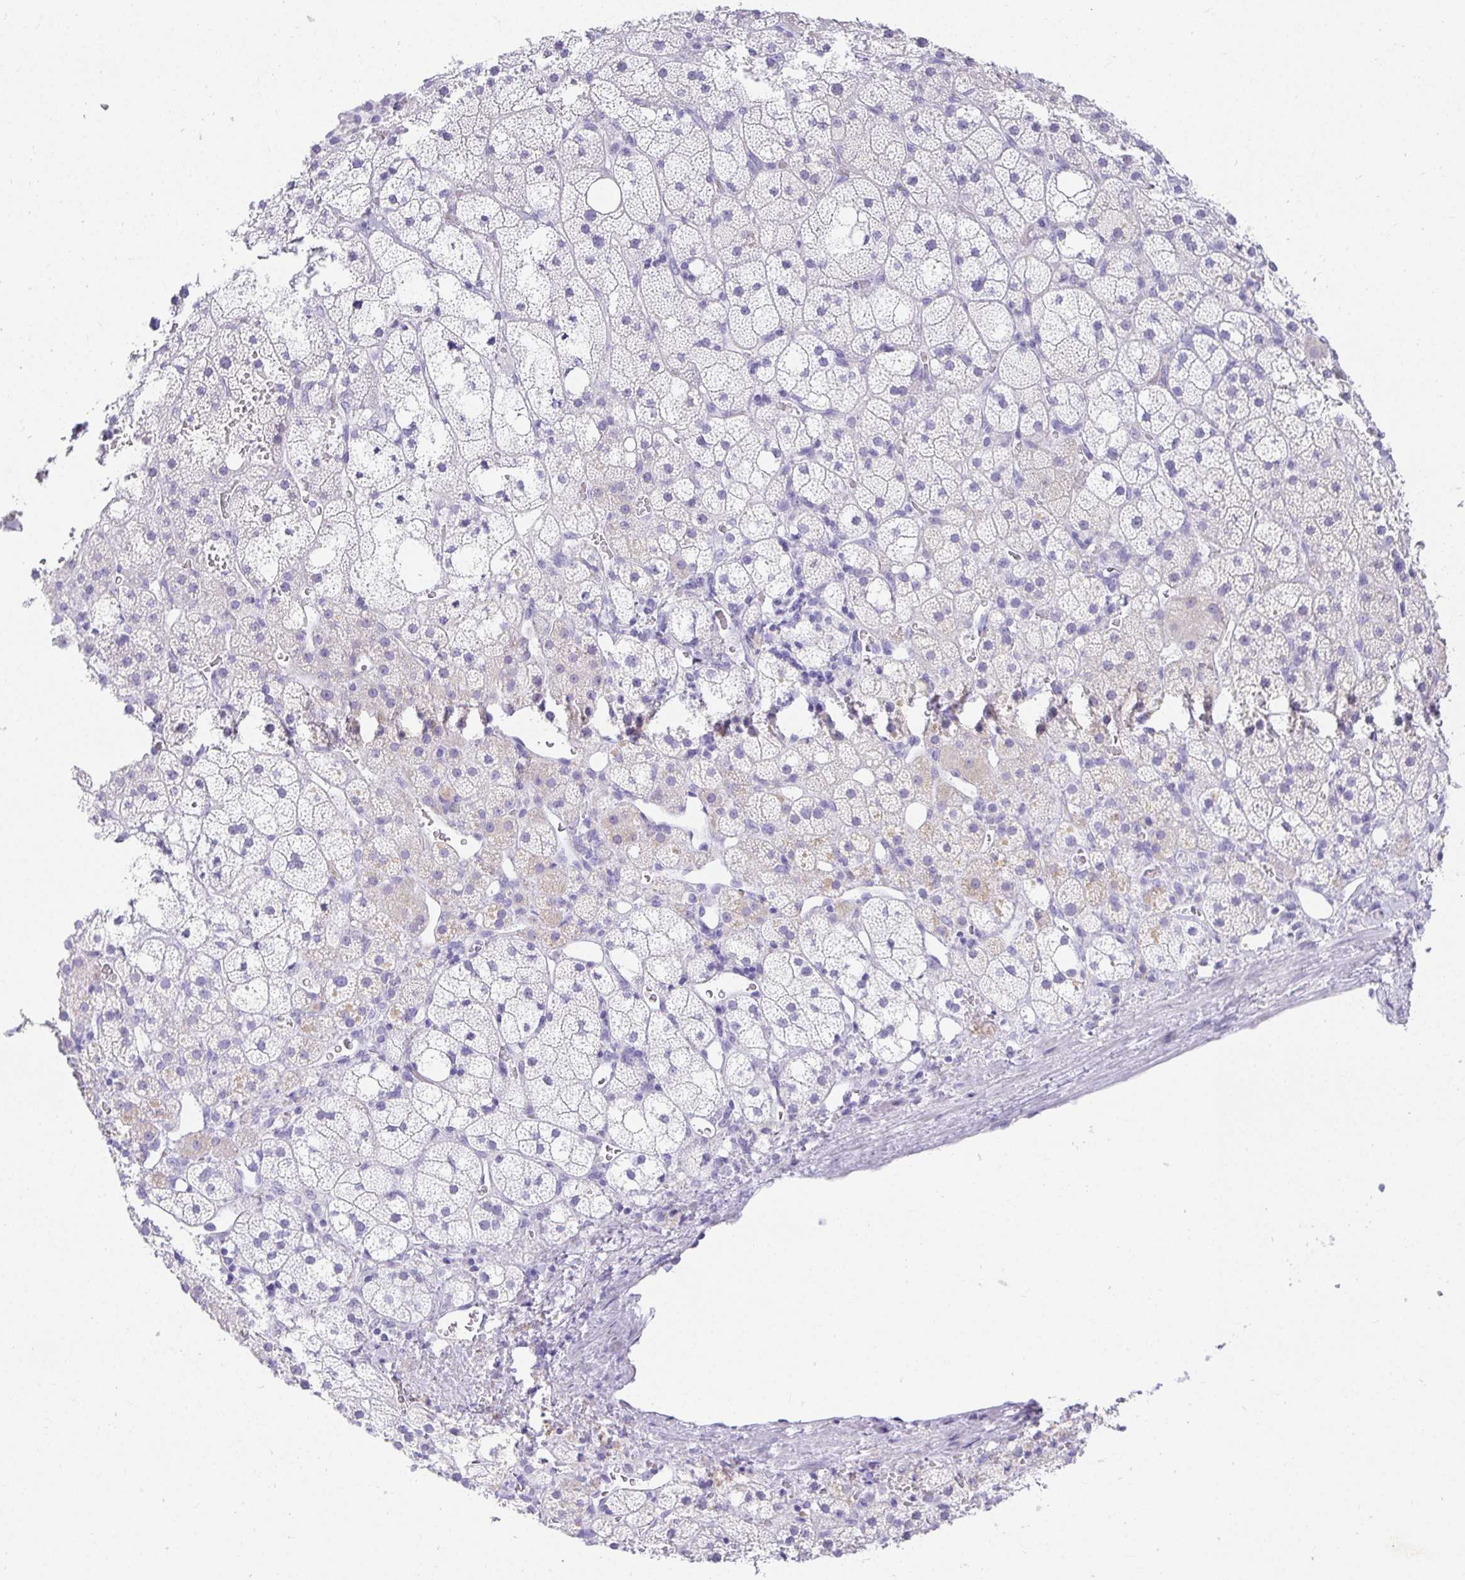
{"staining": {"intensity": "weak", "quantity": "<25%", "location": "cytoplasmic/membranous"}, "tissue": "adrenal gland", "cell_type": "Glandular cells", "image_type": "normal", "snomed": [{"axis": "morphology", "description": "Normal tissue, NOS"}, {"axis": "topography", "description": "Adrenal gland"}], "caption": "This is an immunohistochemistry micrograph of unremarkable human adrenal gland. There is no positivity in glandular cells.", "gene": "CHAT", "patient": {"sex": "male", "age": 53}}